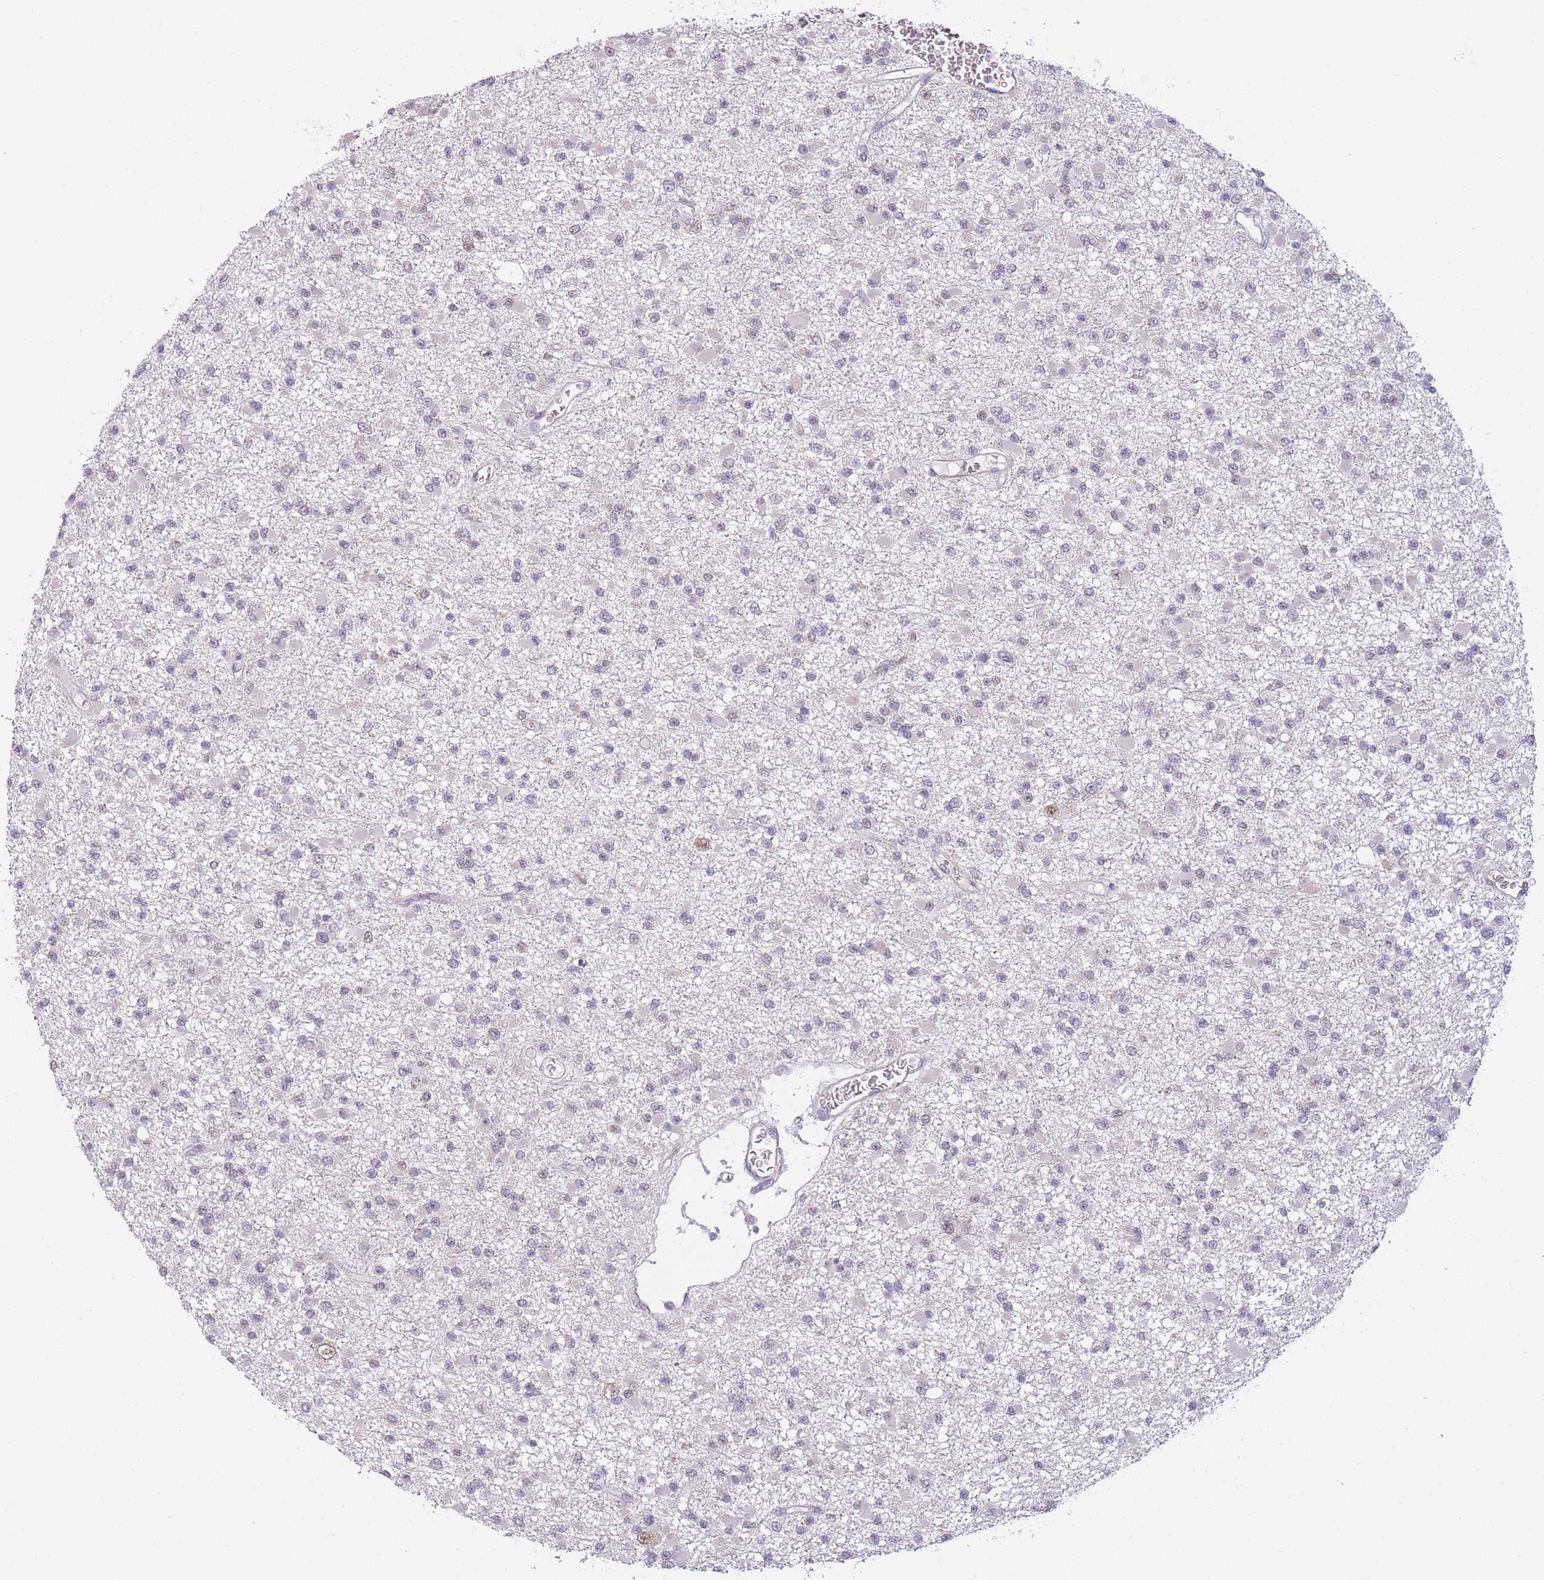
{"staining": {"intensity": "moderate", "quantity": "<25%", "location": "nuclear"}, "tissue": "glioma", "cell_type": "Tumor cells", "image_type": "cancer", "snomed": [{"axis": "morphology", "description": "Glioma, malignant, Low grade"}, {"axis": "topography", "description": "Brain"}], "caption": "This is an image of IHC staining of malignant low-grade glioma, which shows moderate staining in the nuclear of tumor cells.", "gene": "SIN3B", "patient": {"sex": "female", "age": 22}}